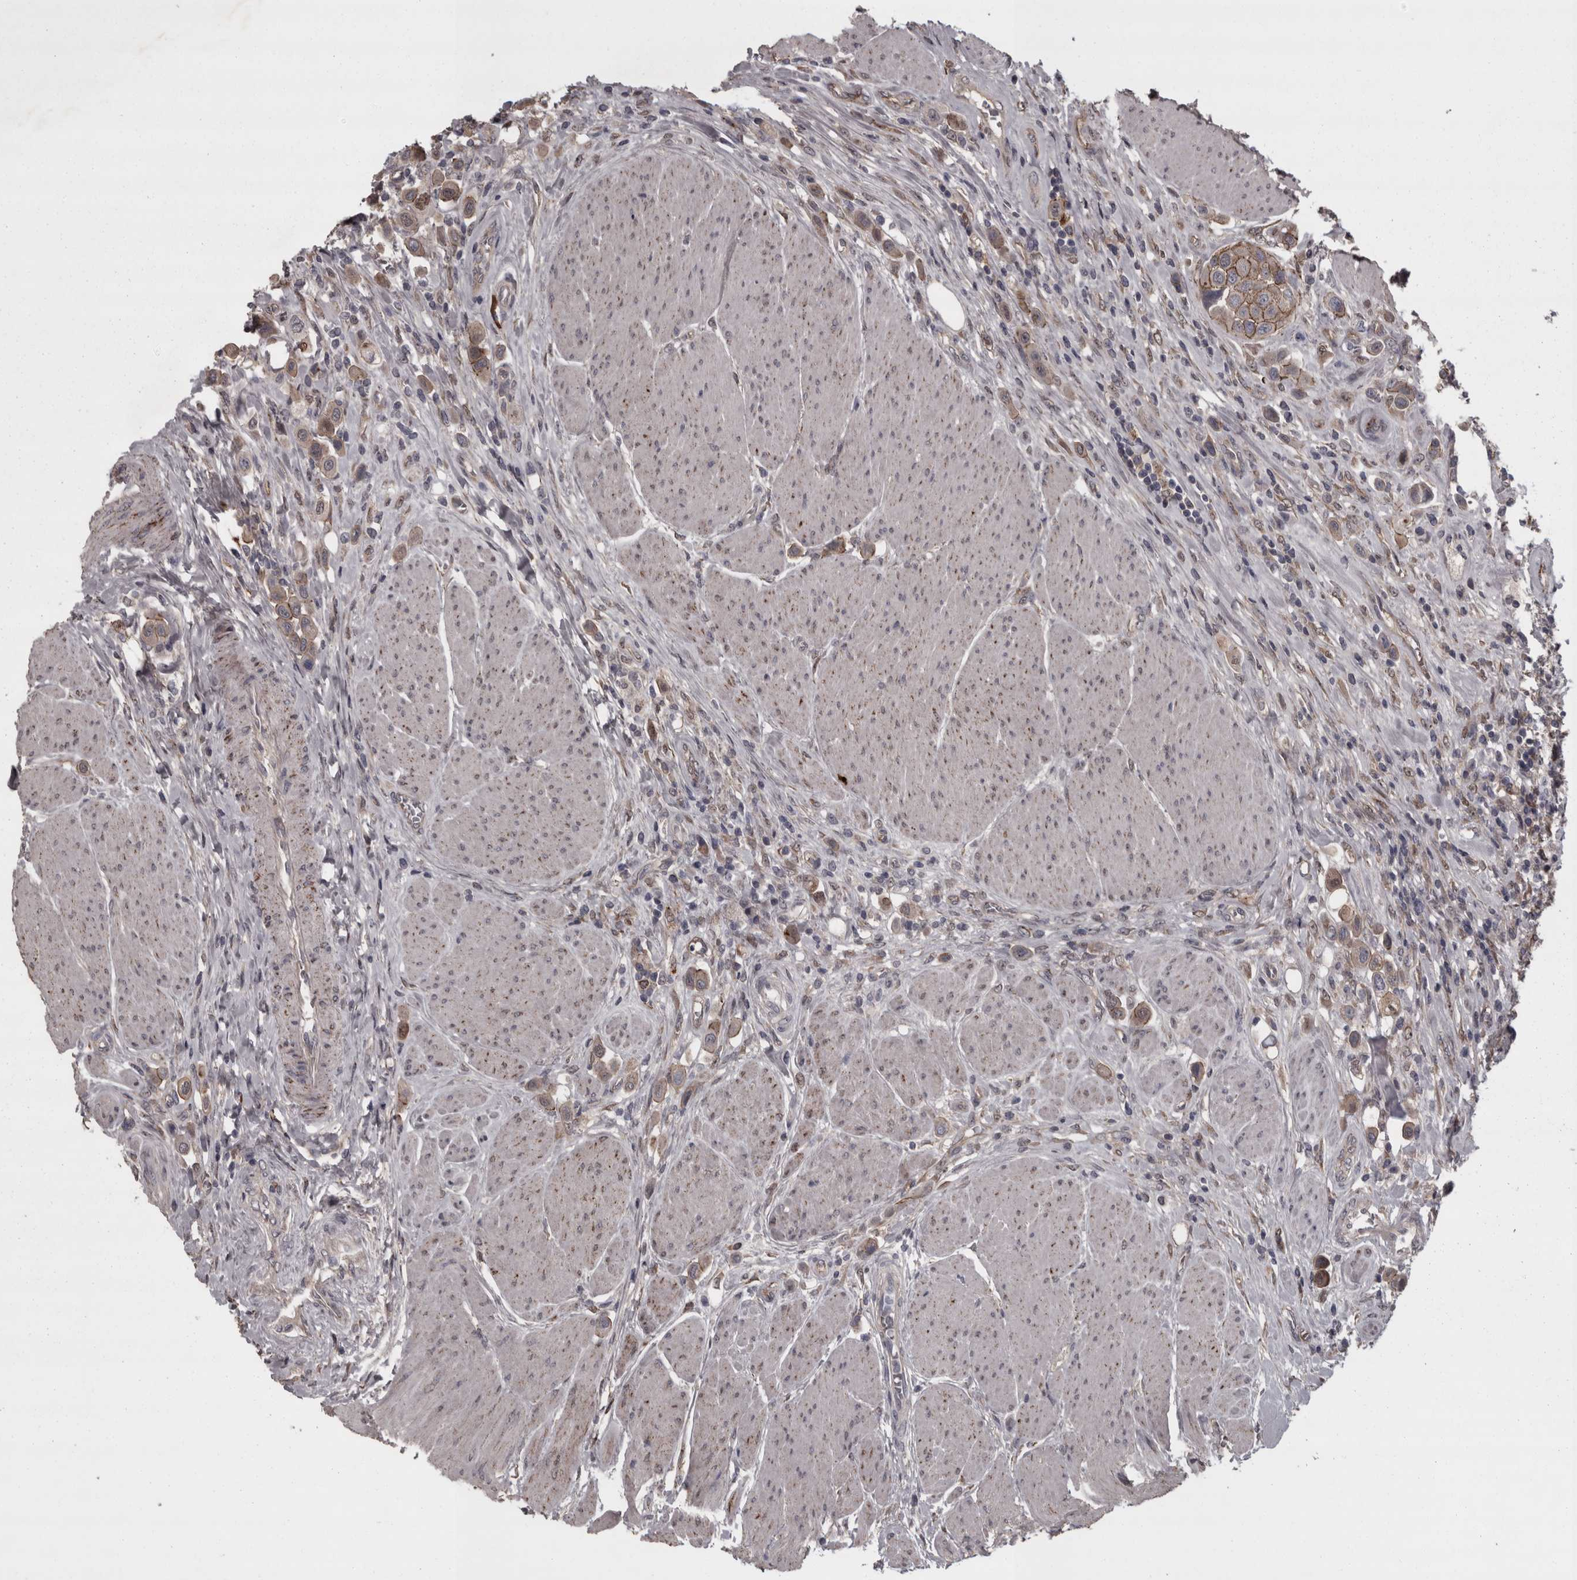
{"staining": {"intensity": "weak", "quantity": "25%-75%", "location": "cytoplasmic/membranous"}, "tissue": "urothelial cancer", "cell_type": "Tumor cells", "image_type": "cancer", "snomed": [{"axis": "morphology", "description": "Urothelial carcinoma, High grade"}, {"axis": "topography", "description": "Urinary bladder"}], "caption": "Urothelial carcinoma (high-grade) was stained to show a protein in brown. There is low levels of weak cytoplasmic/membranous expression in about 25%-75% of tumor cells.", "gene": "PCDH17", "patient": {"sex": "male", "age": 50}}